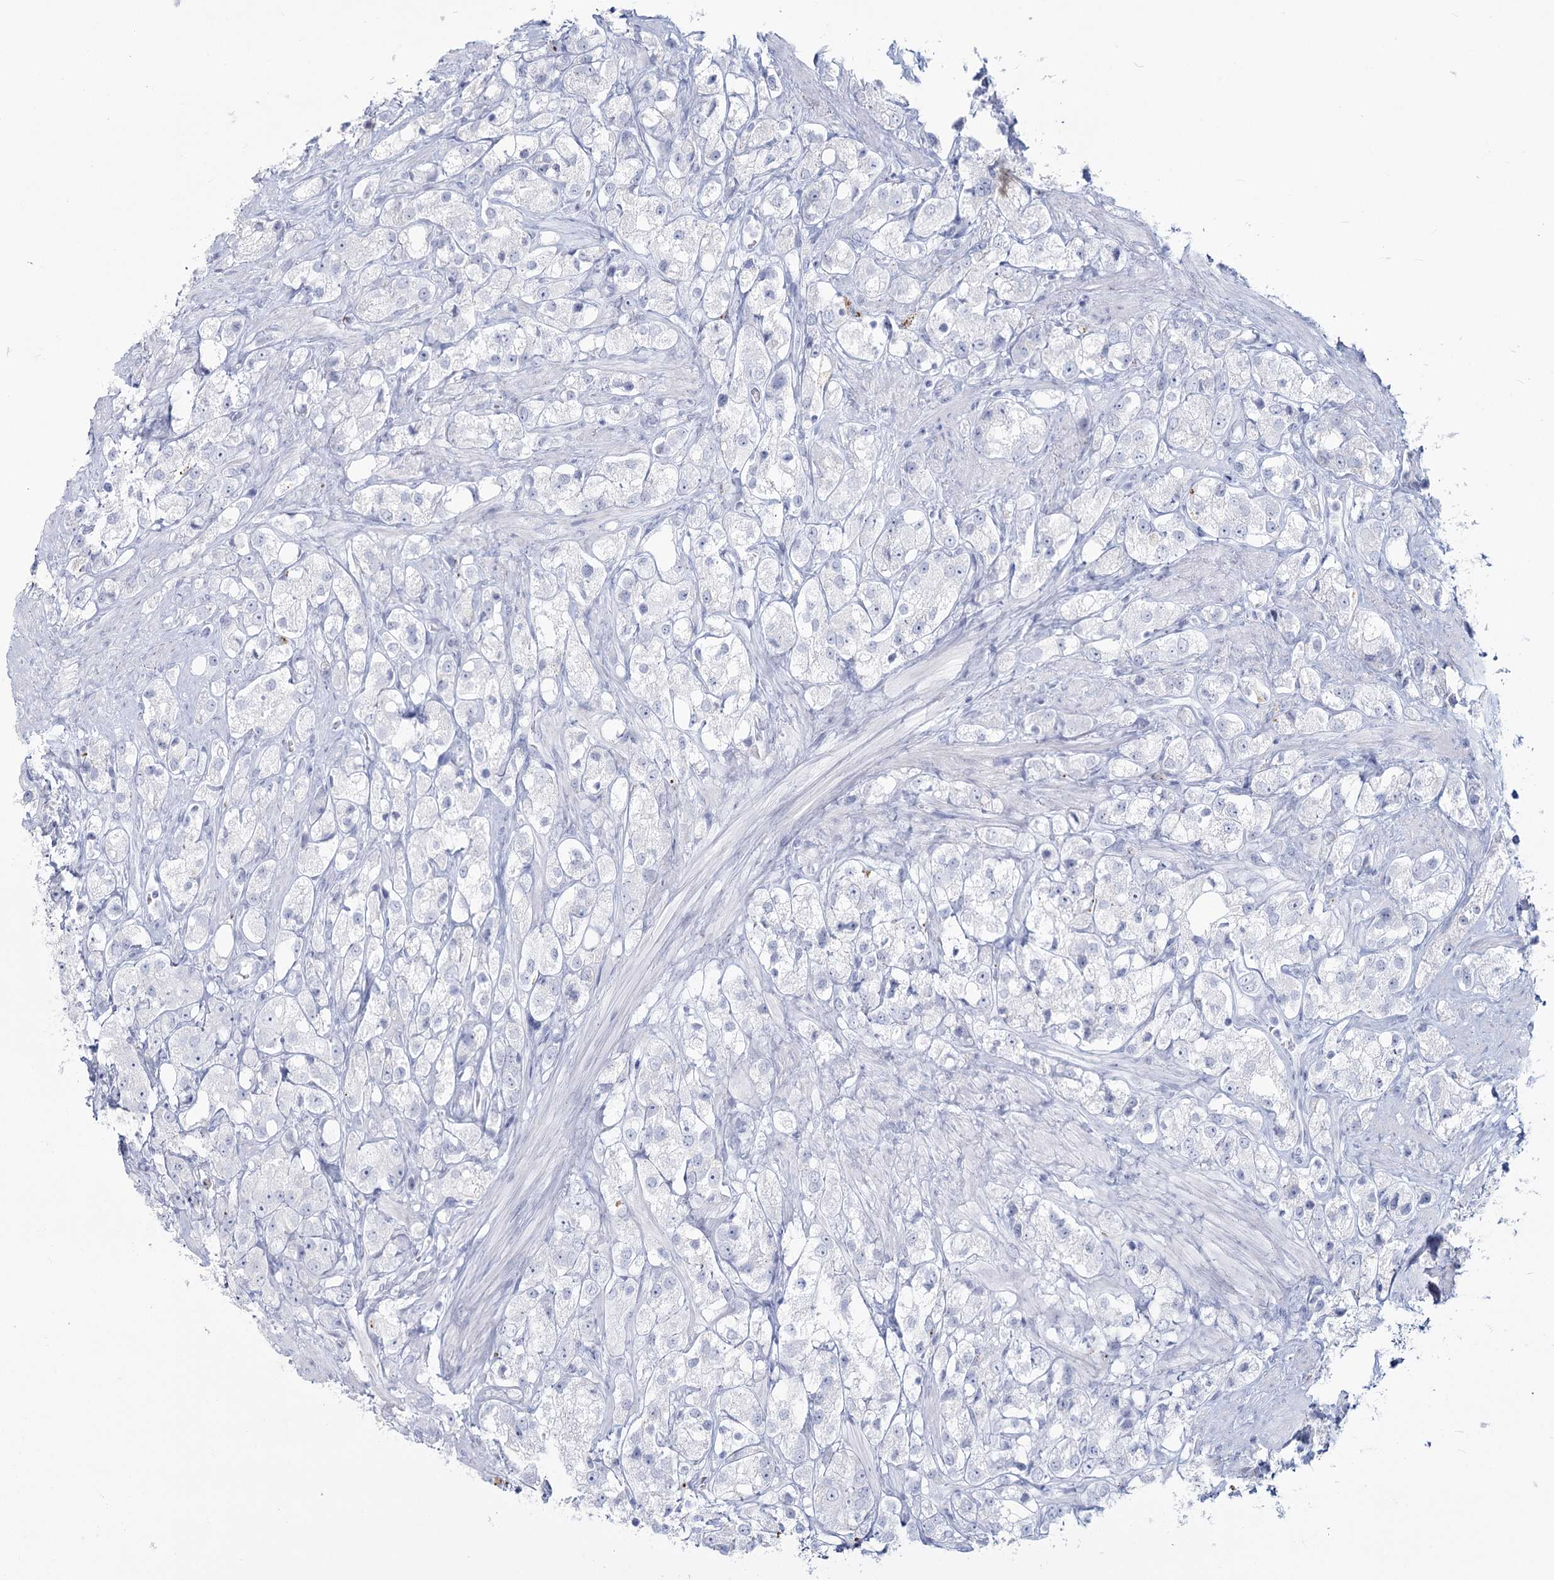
{"staining": {"intensity": "negative", "quantity": "none", "location": "none"}, "tissue": "prostate cancer", "cell_type": "Tumor cells", "image_type": "cancer", "snomed": [{"axis": "morphology", "description": "Adenocarcinoma, NOS"}, {"axis": "topography", "description": "Prostate"}], "caption": "Prostate adenocarcinoma stained for a protein using IHC exhibits no expression tumor cells.", "gene": "SLC6A19", "patient": {"sex": "male", "age": 79}}